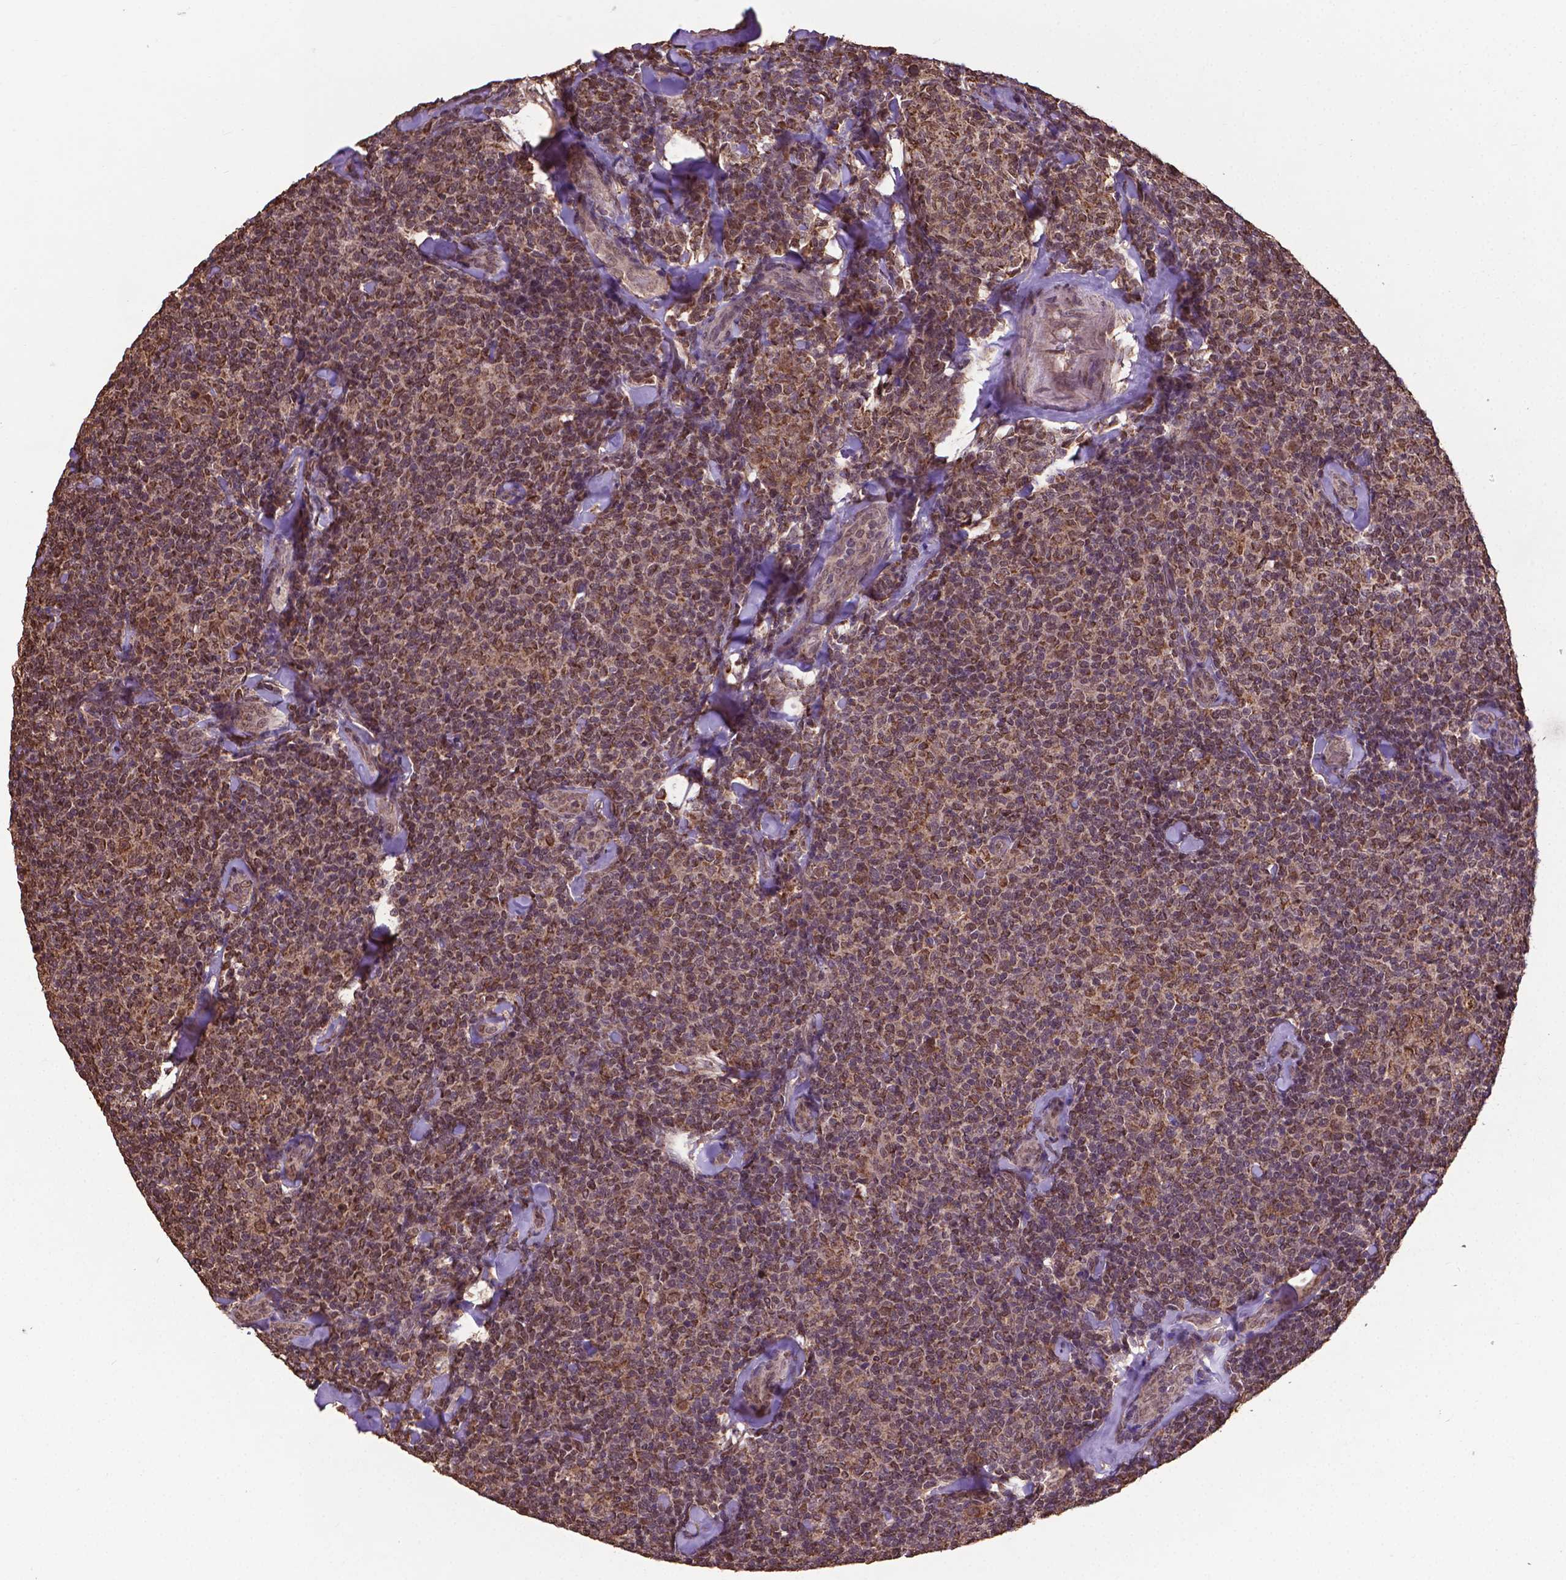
{"staining": {"intensity": "moderate", "quantity": ">75%", "location": "cytoplasmic/membranous,nuclear"}, "tissue": "lymphoma", "cell_type": "Tumor cells", "image_type": "cancer", "snomed": [{"axis": "morphology", "description": "Malignant lymphoma, non-Hodgkin's type, Low grade"}, {"axis": "topography", "description": "Lymph node"}], "caption": "Moderate cytoplasmic/membranous and nuclear protein expression is identified in approximately >75% of tumor cells in lymphoma.", "gene": "DCAF1", "patient": {"sex": "female", "age": 56}}